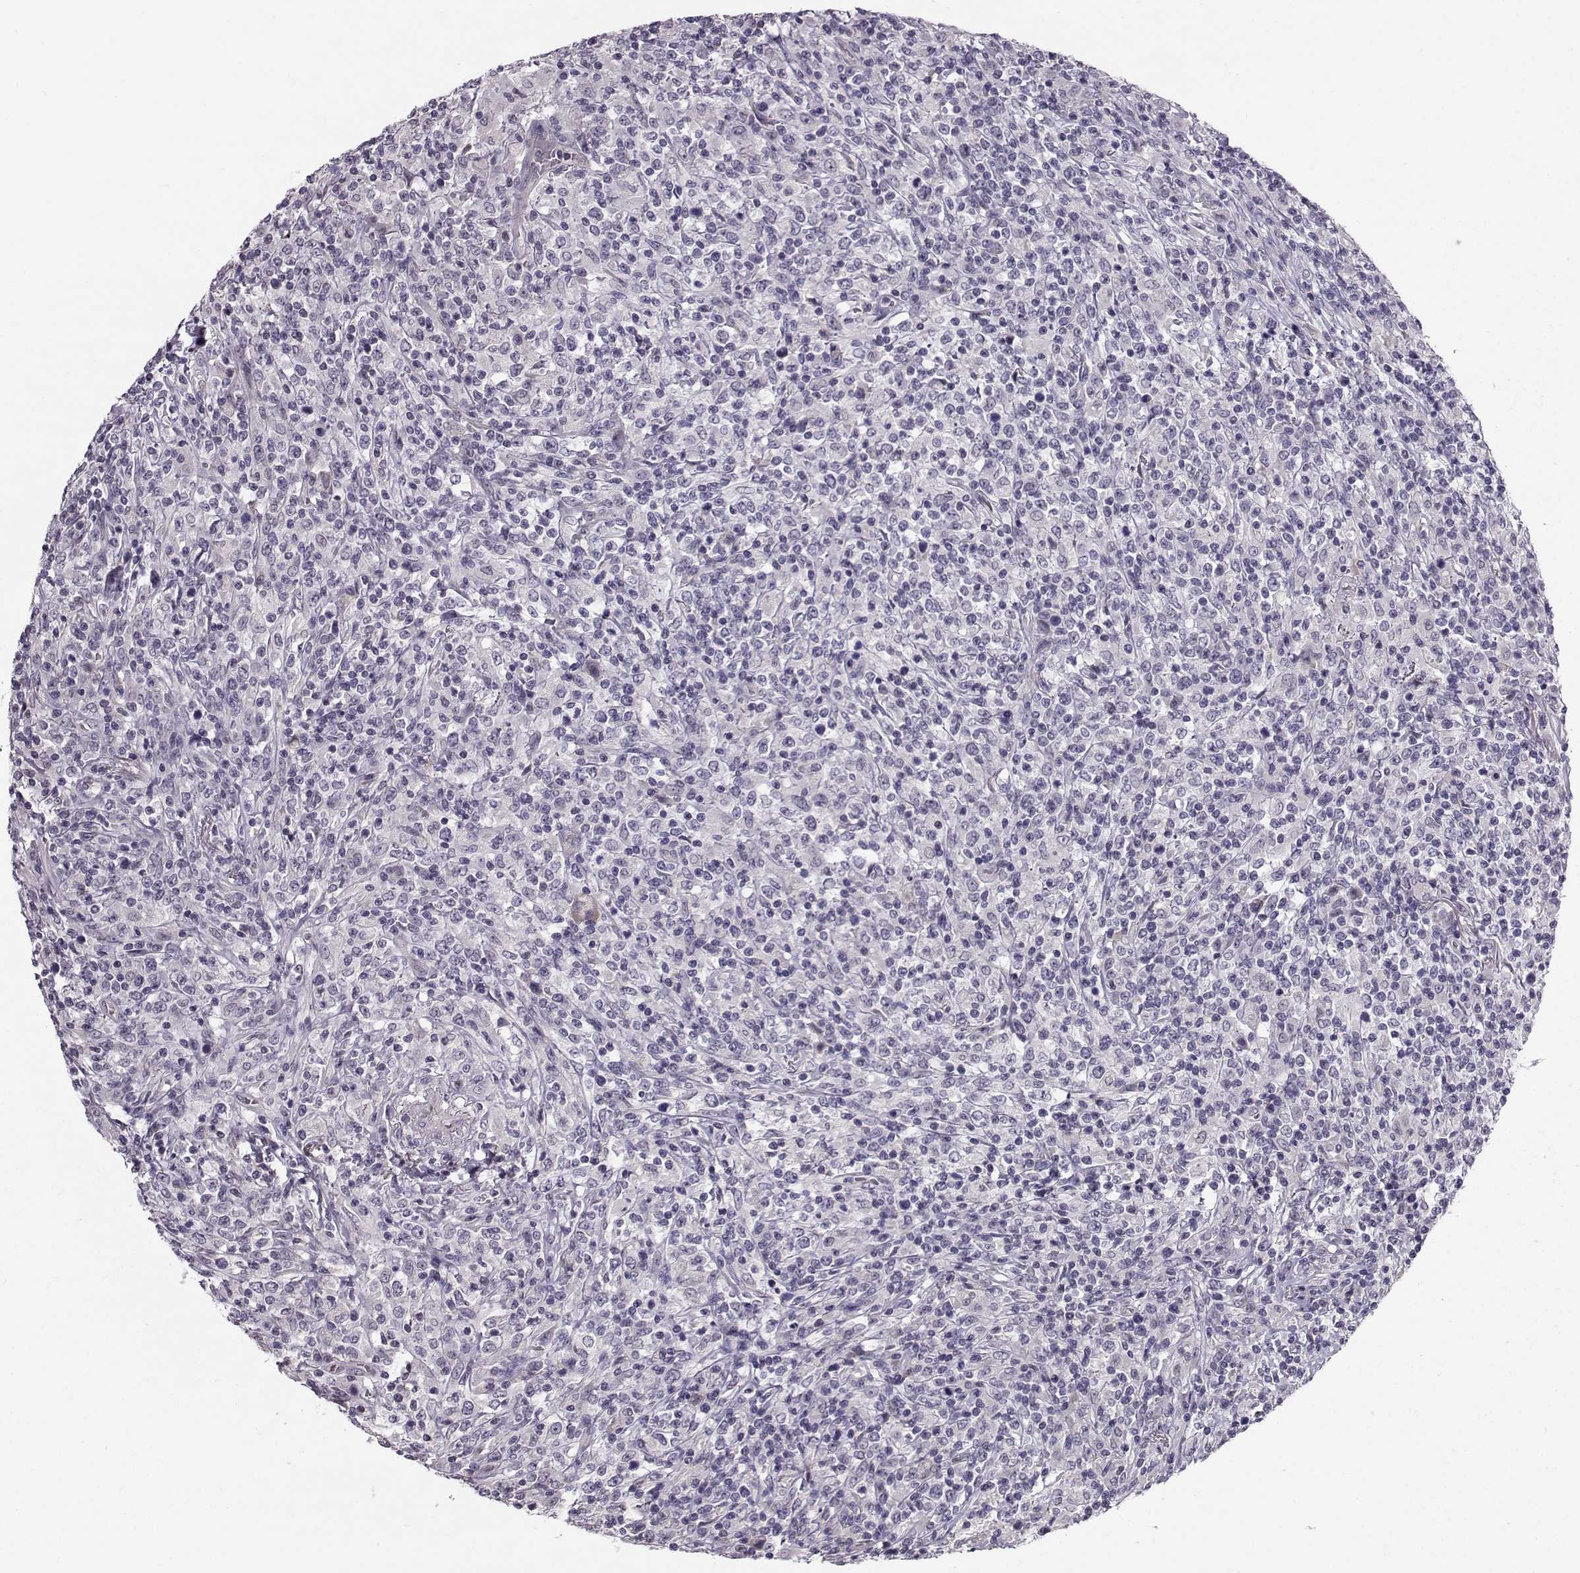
{"staining": {"intensity": "negative", "quantity": "none", "location": "none"}, "tissue": "lymphoma", "cell_type": "Tumor cells", "image_type": "cancer", "snomed": [{"axis": "morphology", "description": "Malignant lymphoma, non-Hodgkin's type, High grade"}, {"axis": "topography", "description": "Lung"}], "caption": "Malignant lymphoma, non-Hodgkin's type (high-grade) was stained to show a protein in brown. There is no significant expression in tumor cells.", "gene": "TSPYL5", "patient": {"sex": "male", "age": 79}}